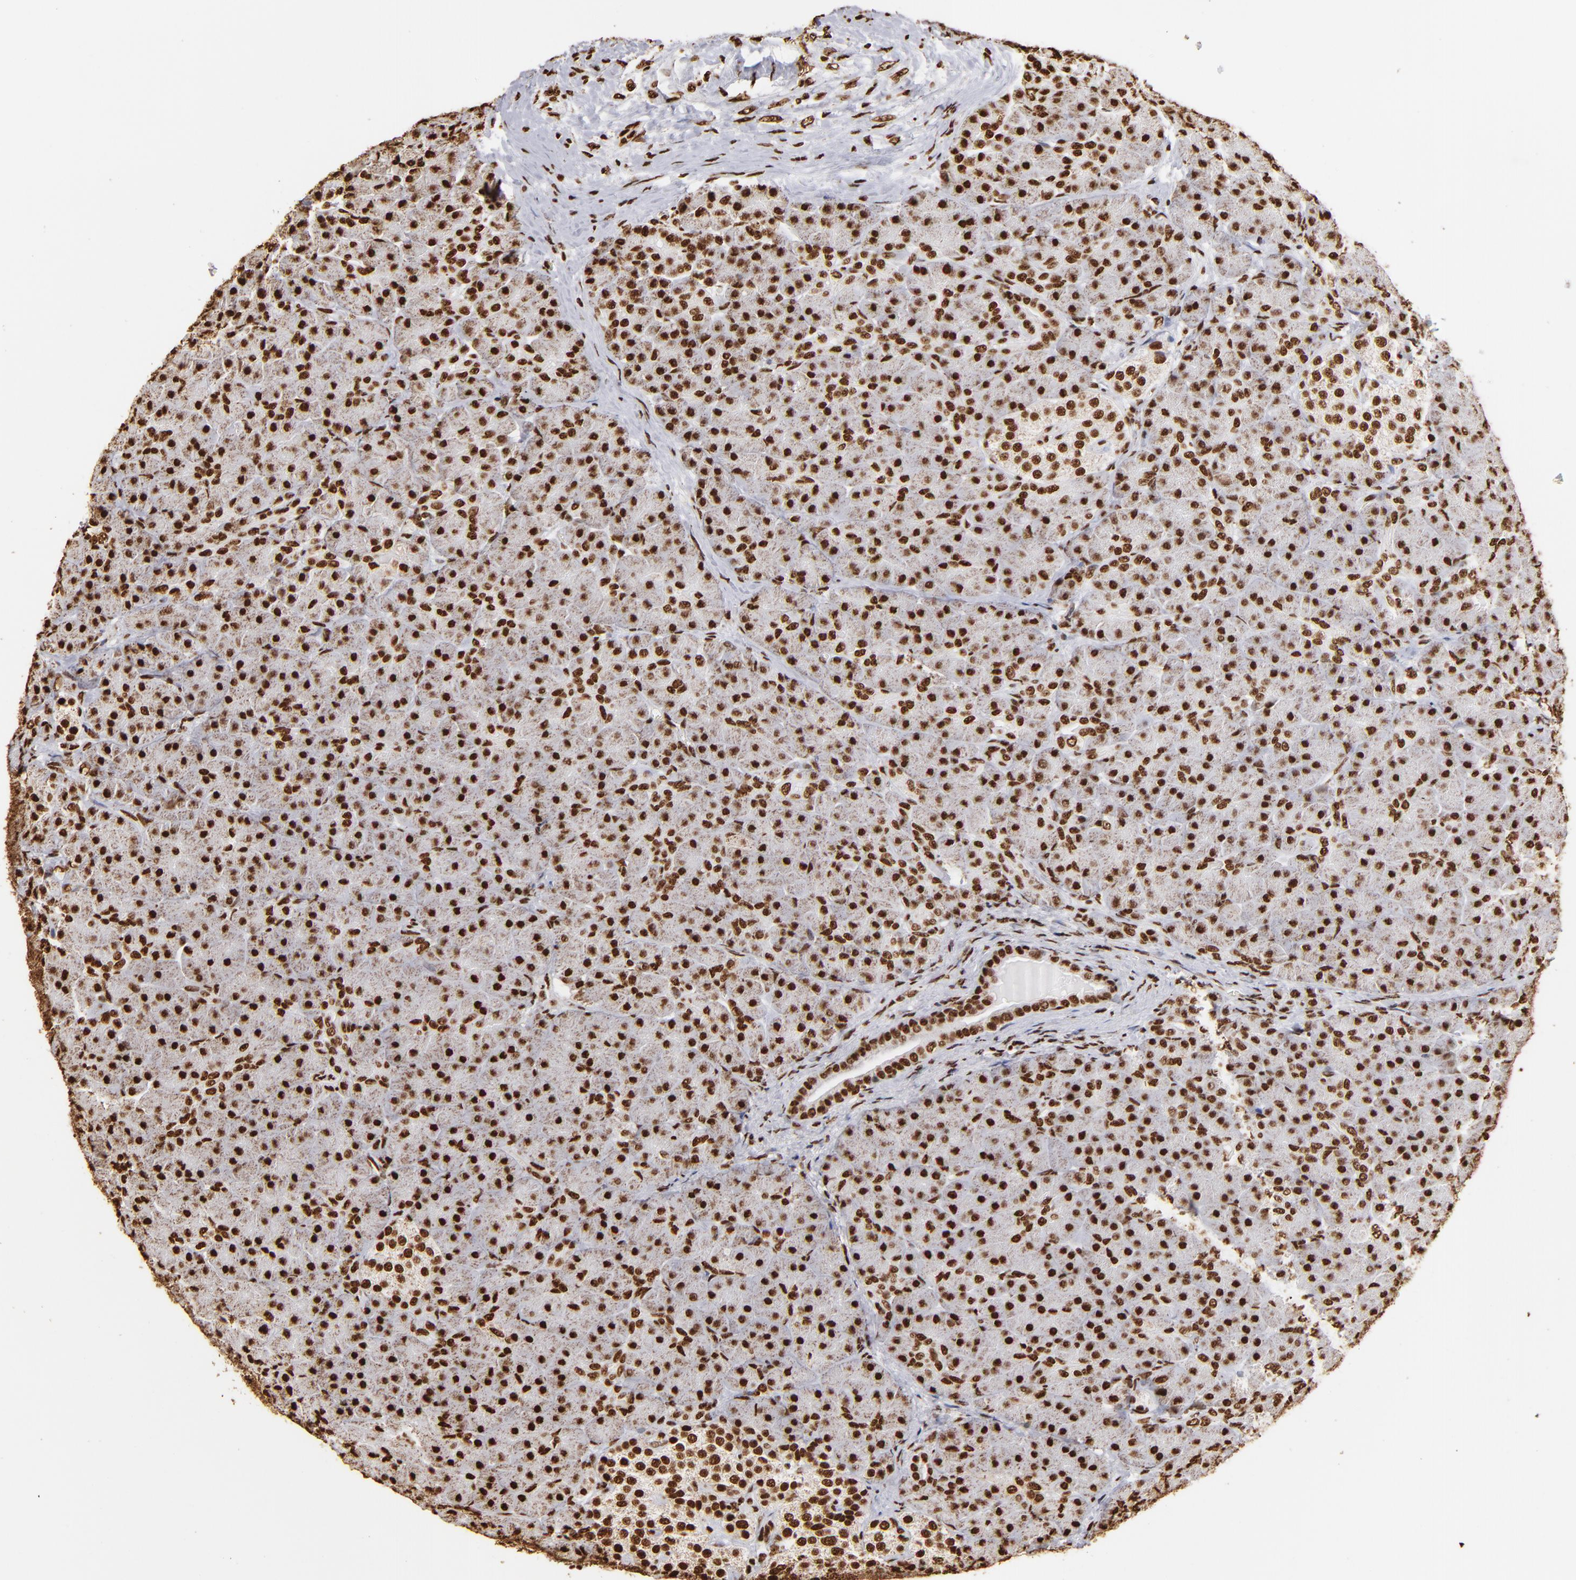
{"staining": {"intensity": "strong", "quantity": ">75%", "location": "nuclear"}, "tissue": "pancreas", "cell_type": "Exocrine glandular cells", "image_type": "normal", "snomed": [{"axis": "morphology", "description": "Normal tissue, NOS"}, {"axis": "topography", "description": "Pancreas"}], "caption": "Exocrine glandular cells demonstrate high levels of strong nuclear staining in approximately >75% of cells in benign human pancreas. The protein of interest is shown in brown color, while the nuclei are stained blue.", "gene": "ILF3", "patient": {"sex": "male", "age": 66}}